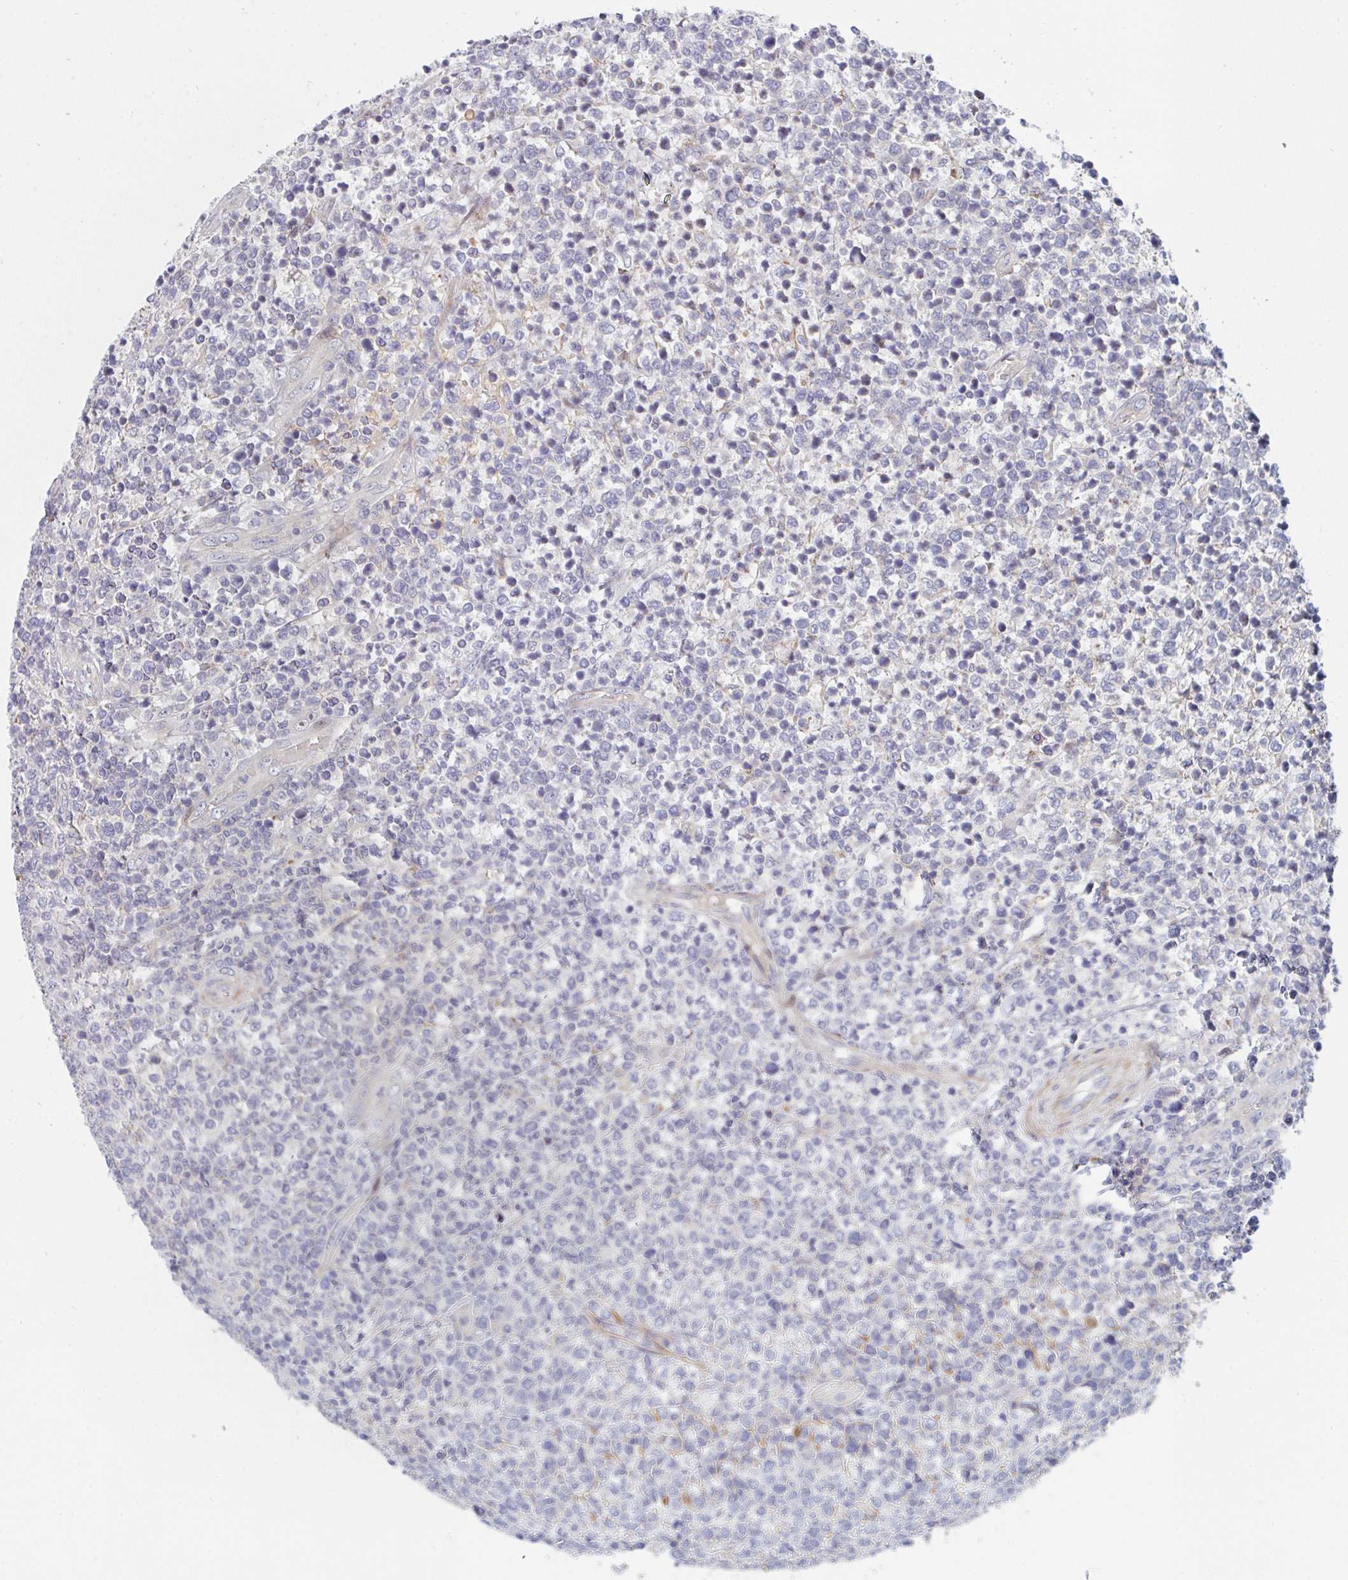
{"staining": {"intensity": "negative", "quantity": "none", "location": "none"}, "tissue": "lymphoma", "cell_type": "Tumor cells", "image_type": "cancer", "snomed": [{"axis": "morphology", "description": "Malignant lymphoma, non-Hodgkin's type, High grade"}, {"axis": "topography", "description": "Soft tissue"}], "caption": "Immunohistochemical staining of high-grade malignant lymphoma, non-Hodgkin's type shows no significant staining in tumor cells. (Immunohistochemistry (ihc), brightfield microscopy, high magnification).", "gene": "TNFSF4", "patient": {"sex": "female", "age": 56}}